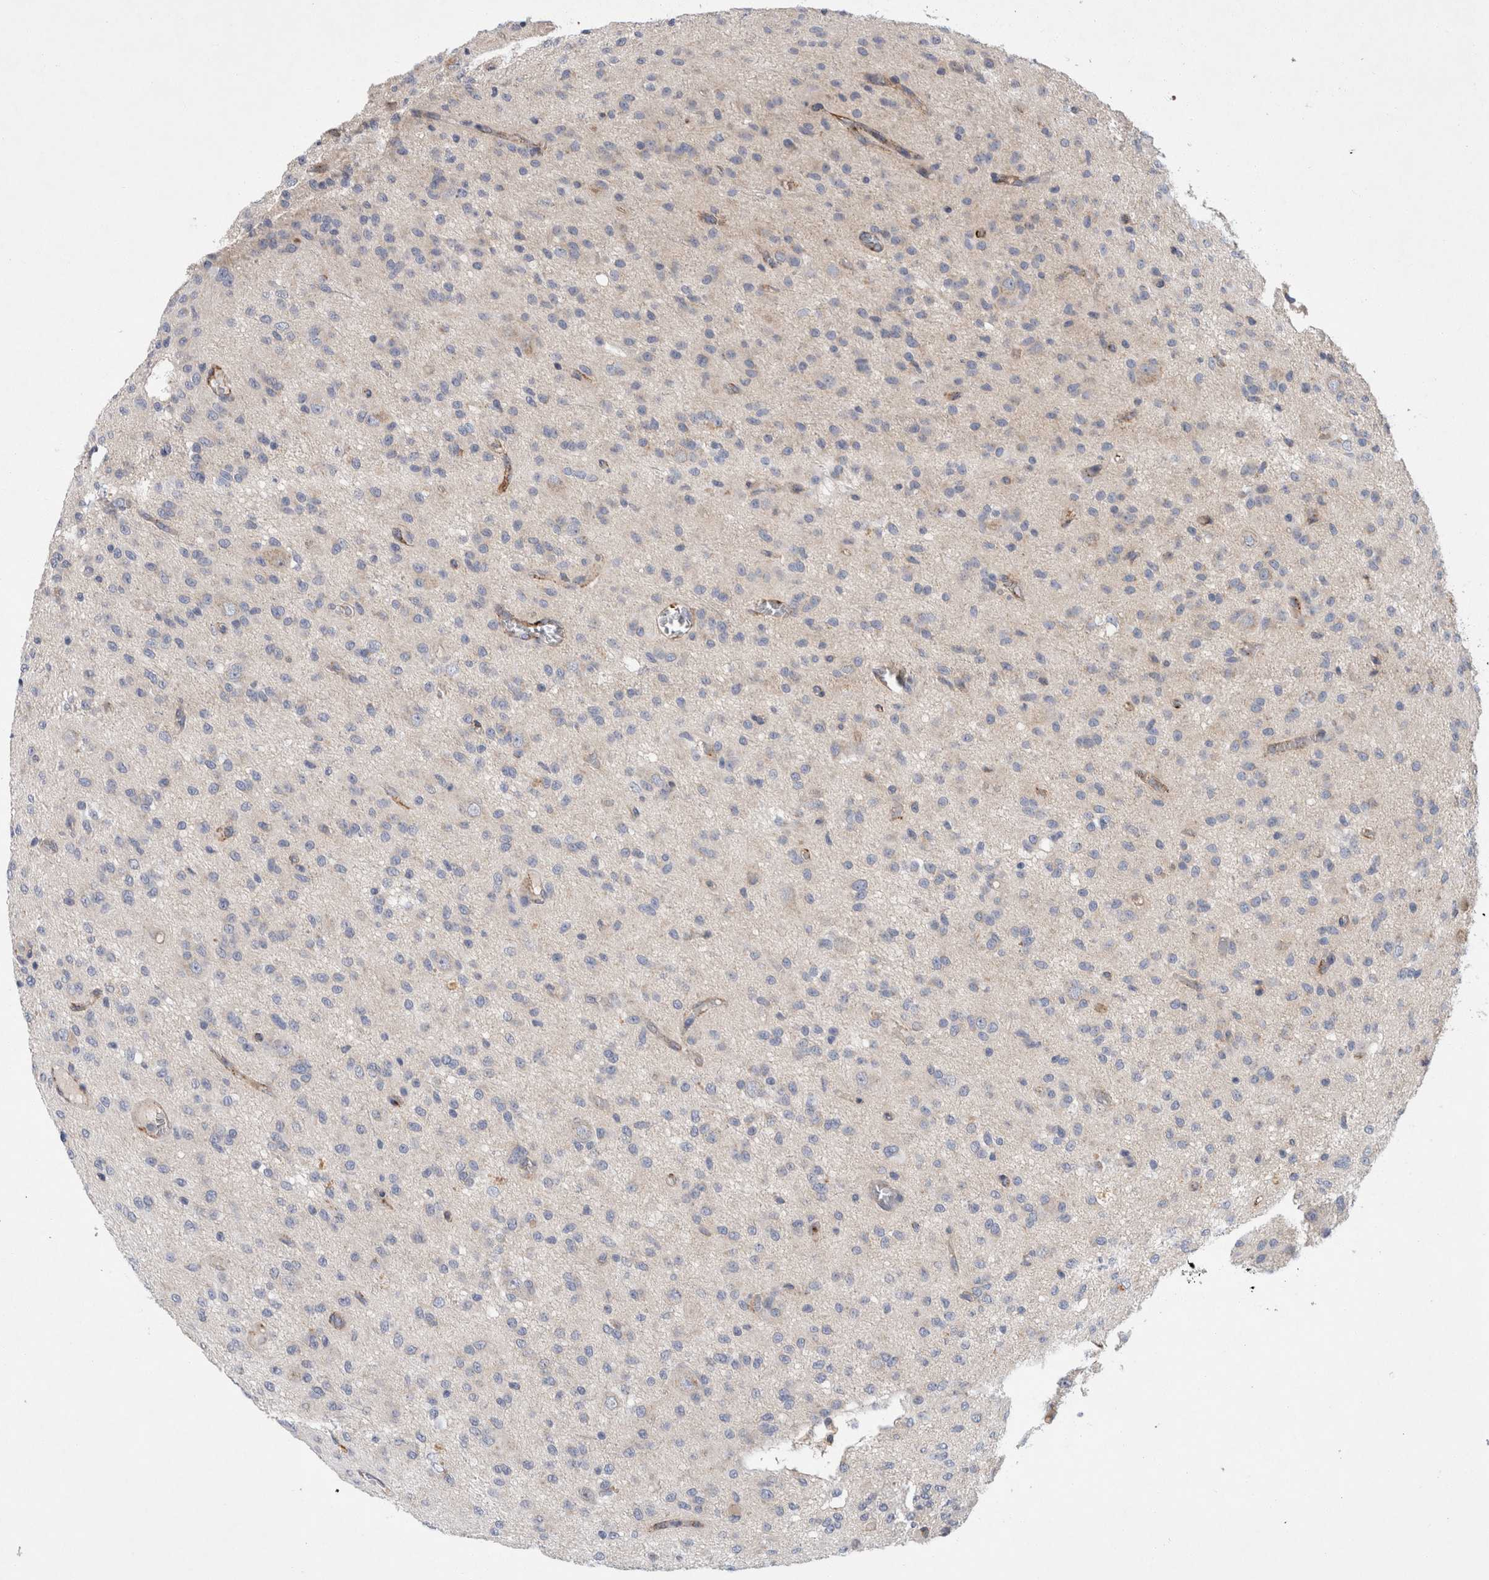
{"staining": {"intensity": "negative", "quantity": "none", "location": "none"}, "tissue": "glioma", "cell_type": "Tumor cells", "image_type": "cancer", "snomed": [{"axis": "morphology", "description": "Glioma, malignant, High grade"}, {"axis": "topography", "description": "Brain"}], "caption": "The histopathology image shows no significant staining in tumor cells of glioma.", "gene": "IARS2", "patient": {"sex": "female", "age": 59}}